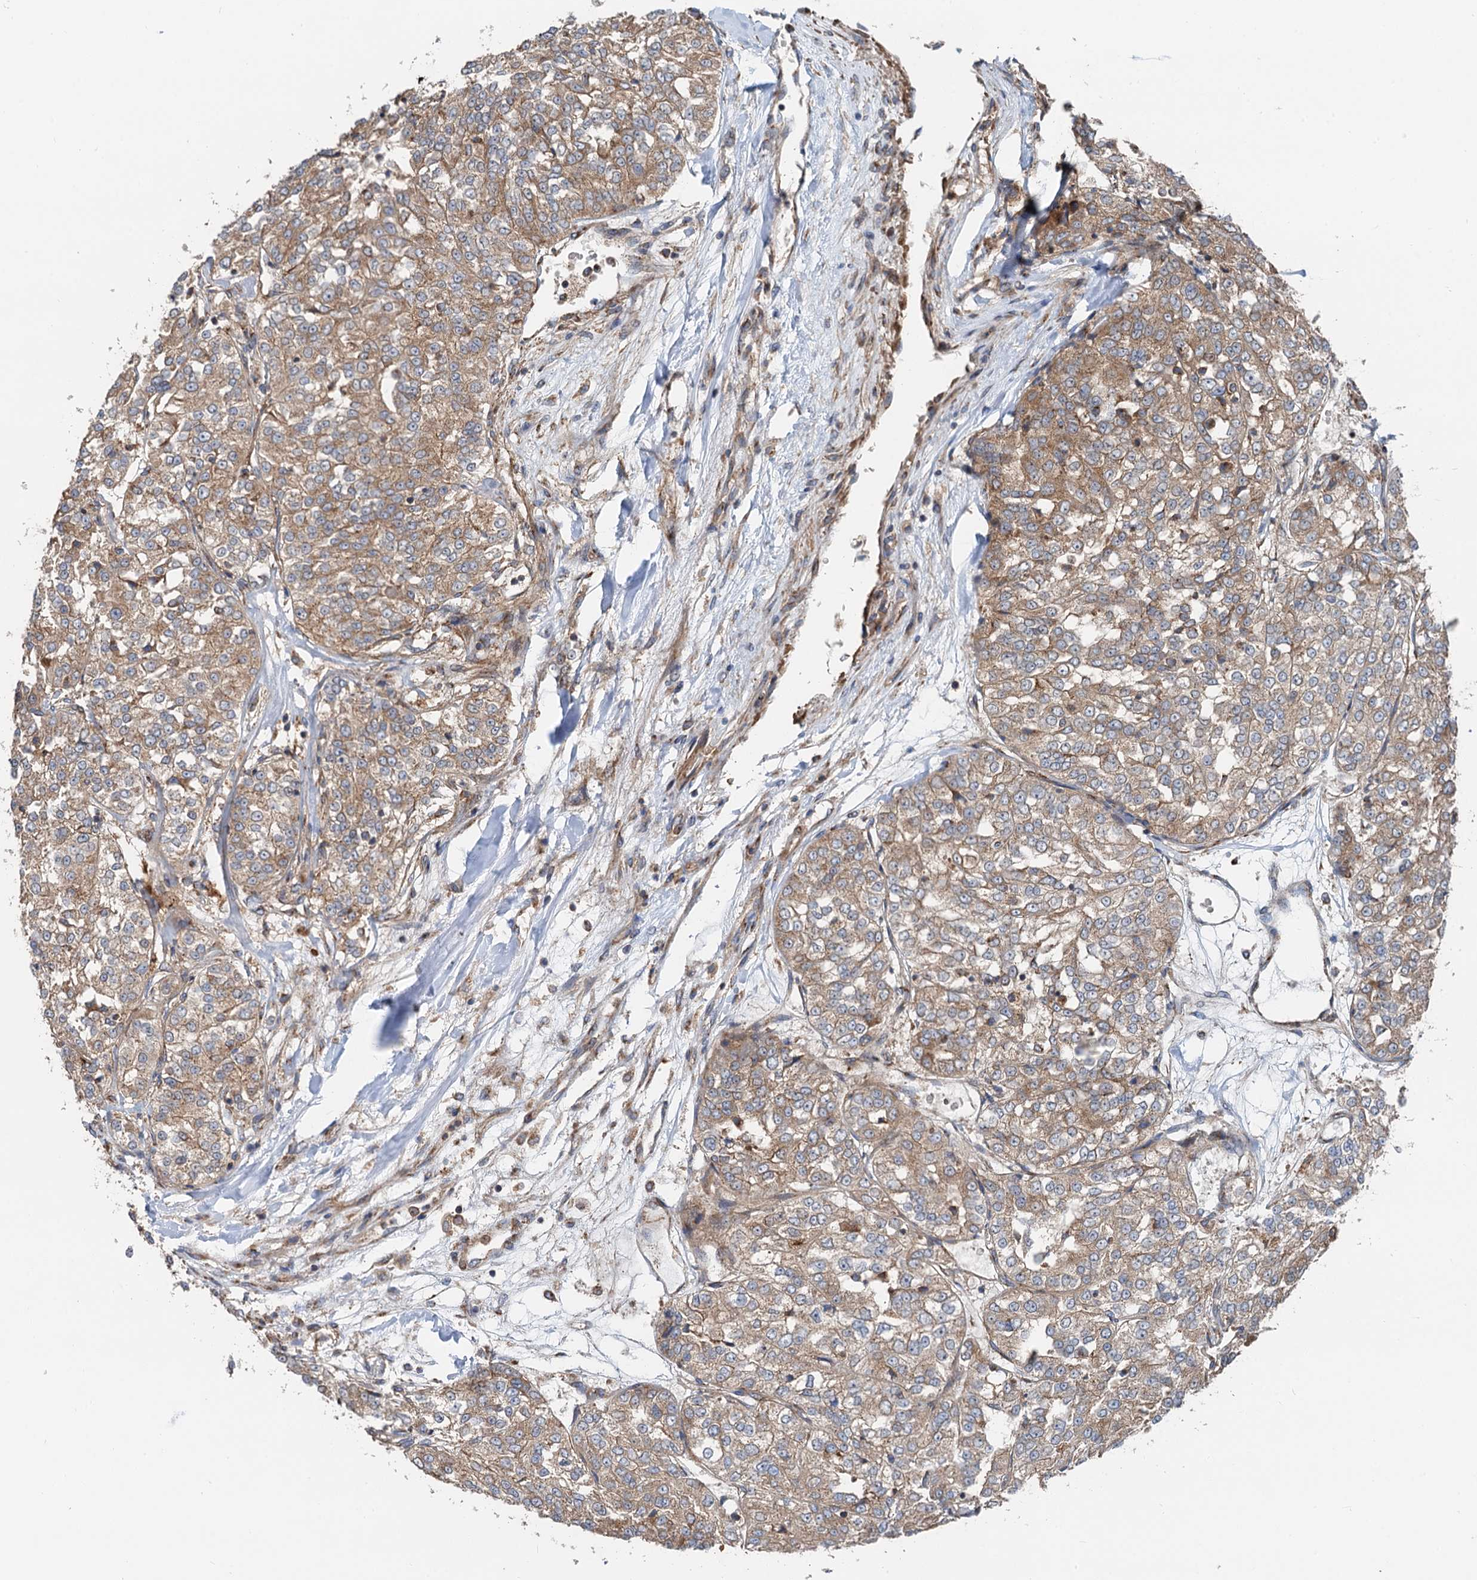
{"staining": {"intensity": "moderate", "quantity": ">75%", "location": "cytoplasmic/membranous"}, "tissue": "renal cancer", "cell_type": "Tumor cells", "image_type": "cancer", "snomed": [{"axis": "morphology", "description": "Adenocarcinoma, NOS"}, {"axis": "topography", "description": "Kidney"}], "caption": "Immunohistochemistry photomicrograph of renal cancer stained for a protein (brown), which reveals medium levels of moderate cytoplasmic/membranous positivity in approximately >75% of tumor cells.", "gene": "ANKRD26", "patient": {"sex": "female", "age": 63}}